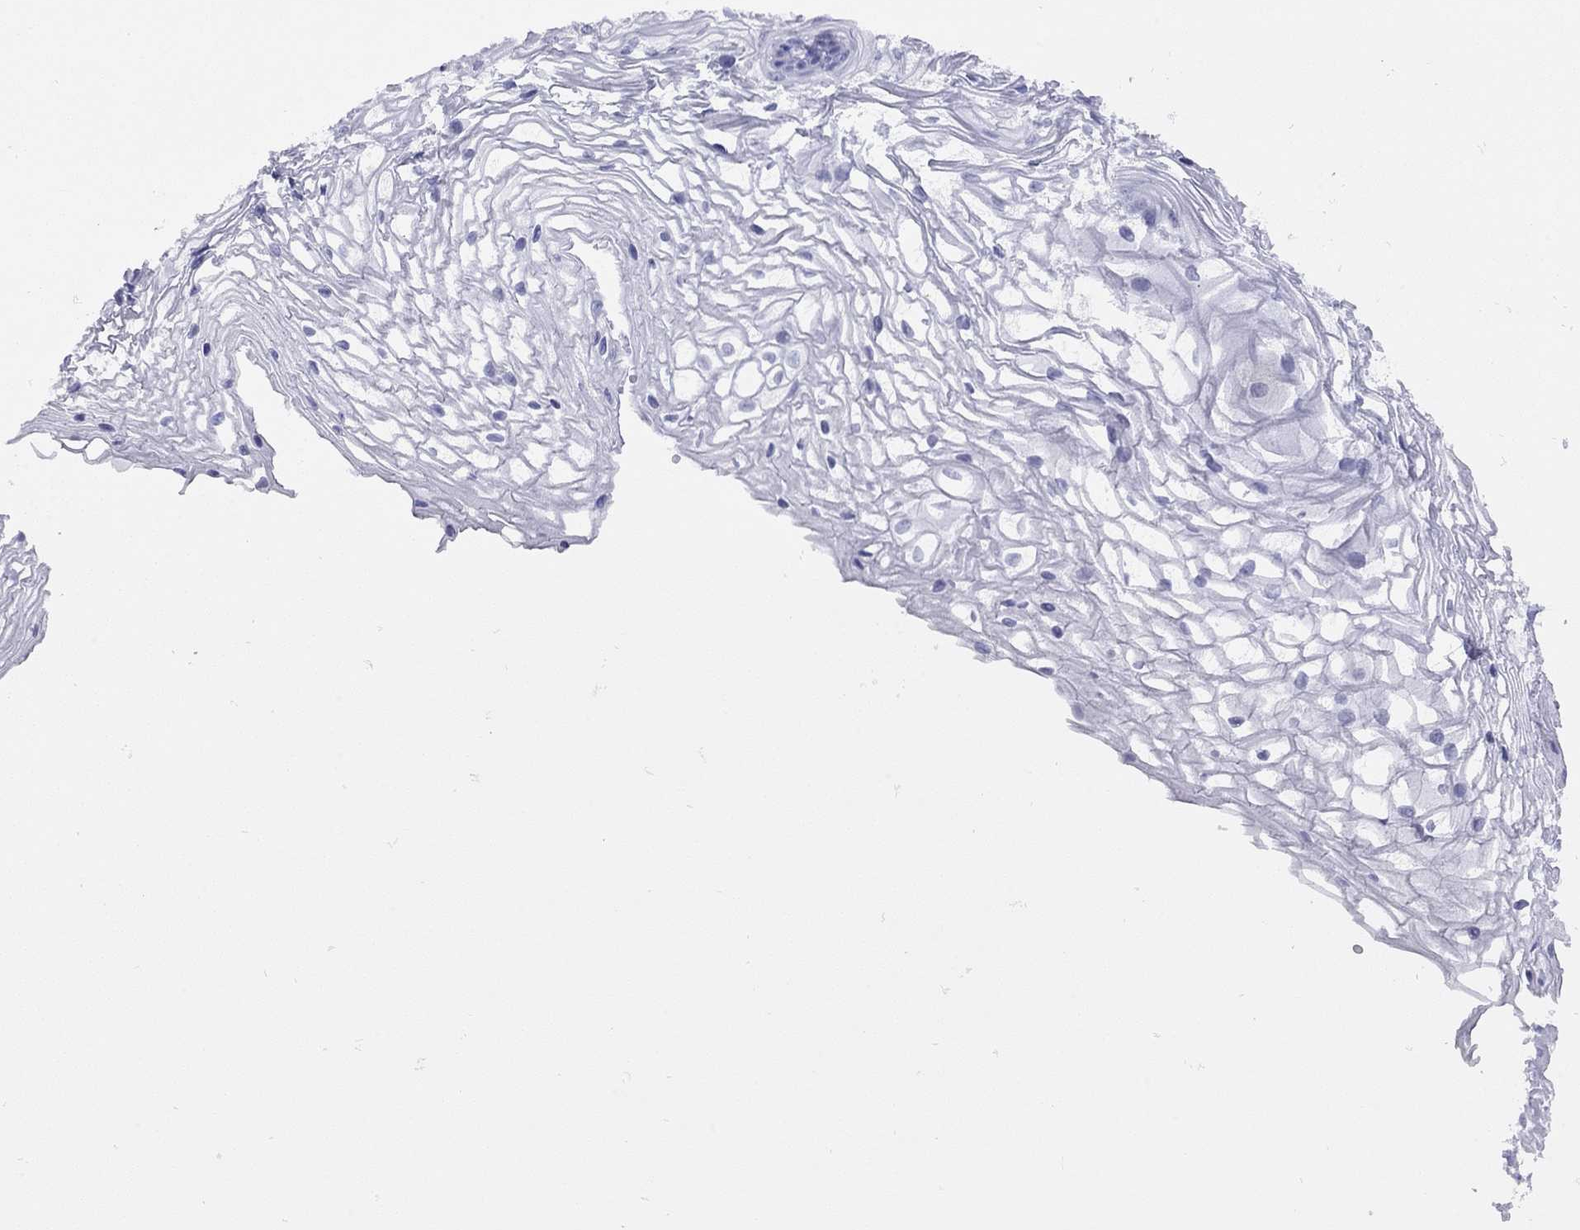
{"staining": {"intensity": "negative", "quantity": "none", "location": "none"}, "tissue": "vagina", "cell_type": "Squamous epithelial cells", "image_type": "normal", "snomed": [{"axis": "morphology", "description": "Normal tissue, NOS"}, {"axis": "topography", "description": "Vagina"}], "caption": "The IHC micrograph has no significant positivity in squamous epithelial cells of vagina. (Brightfield microscopy of DAB immunohistochemistry at high magnification).", "gene": "LYAR", "patient": {"sex": "female", "age": 34}}